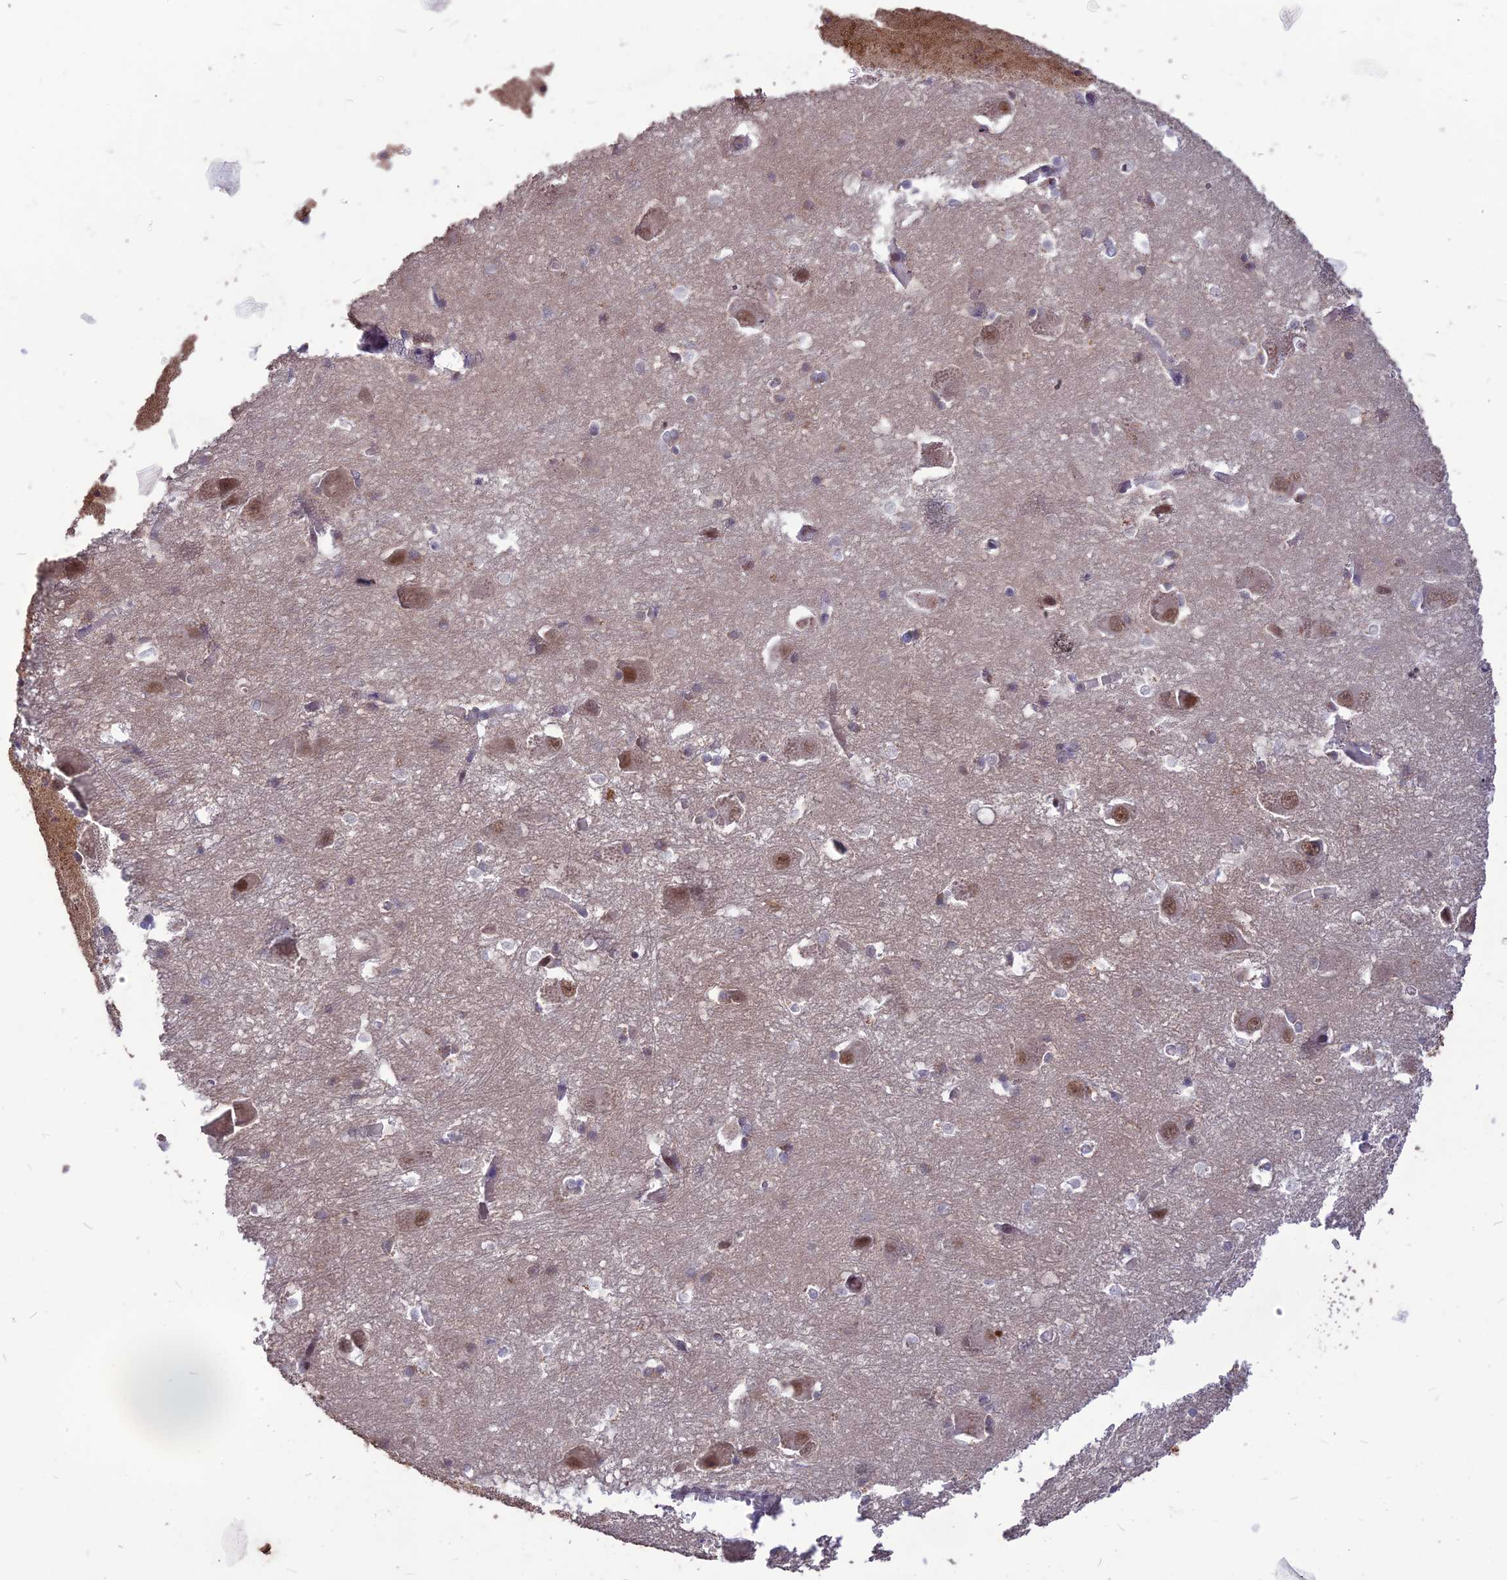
{"staining": {"intensity": "strong", "quantity": "<25%", "location": "cytoplasmic/membranous"}, "tissue": "caudate", "cell_type": "Glial cells", "image_type": "normal", "snomed": [{"axis": "morphology", "description": "Normal tissue, NOS"}, {"axis": "topography", "description": "Lateral ventricle wall"}], "caption": "Immunohistochemical staining of normal human caudate exhibits strong cytoplasmic/membranous protein positivity in about <25% of glial cells. (DAB (3,3'-diaminobenzidine) IHC, brown staining for protein, blue staining for nuclei).", "gene": "DIS3", "patient": {"sex": "male", "age": 37}}